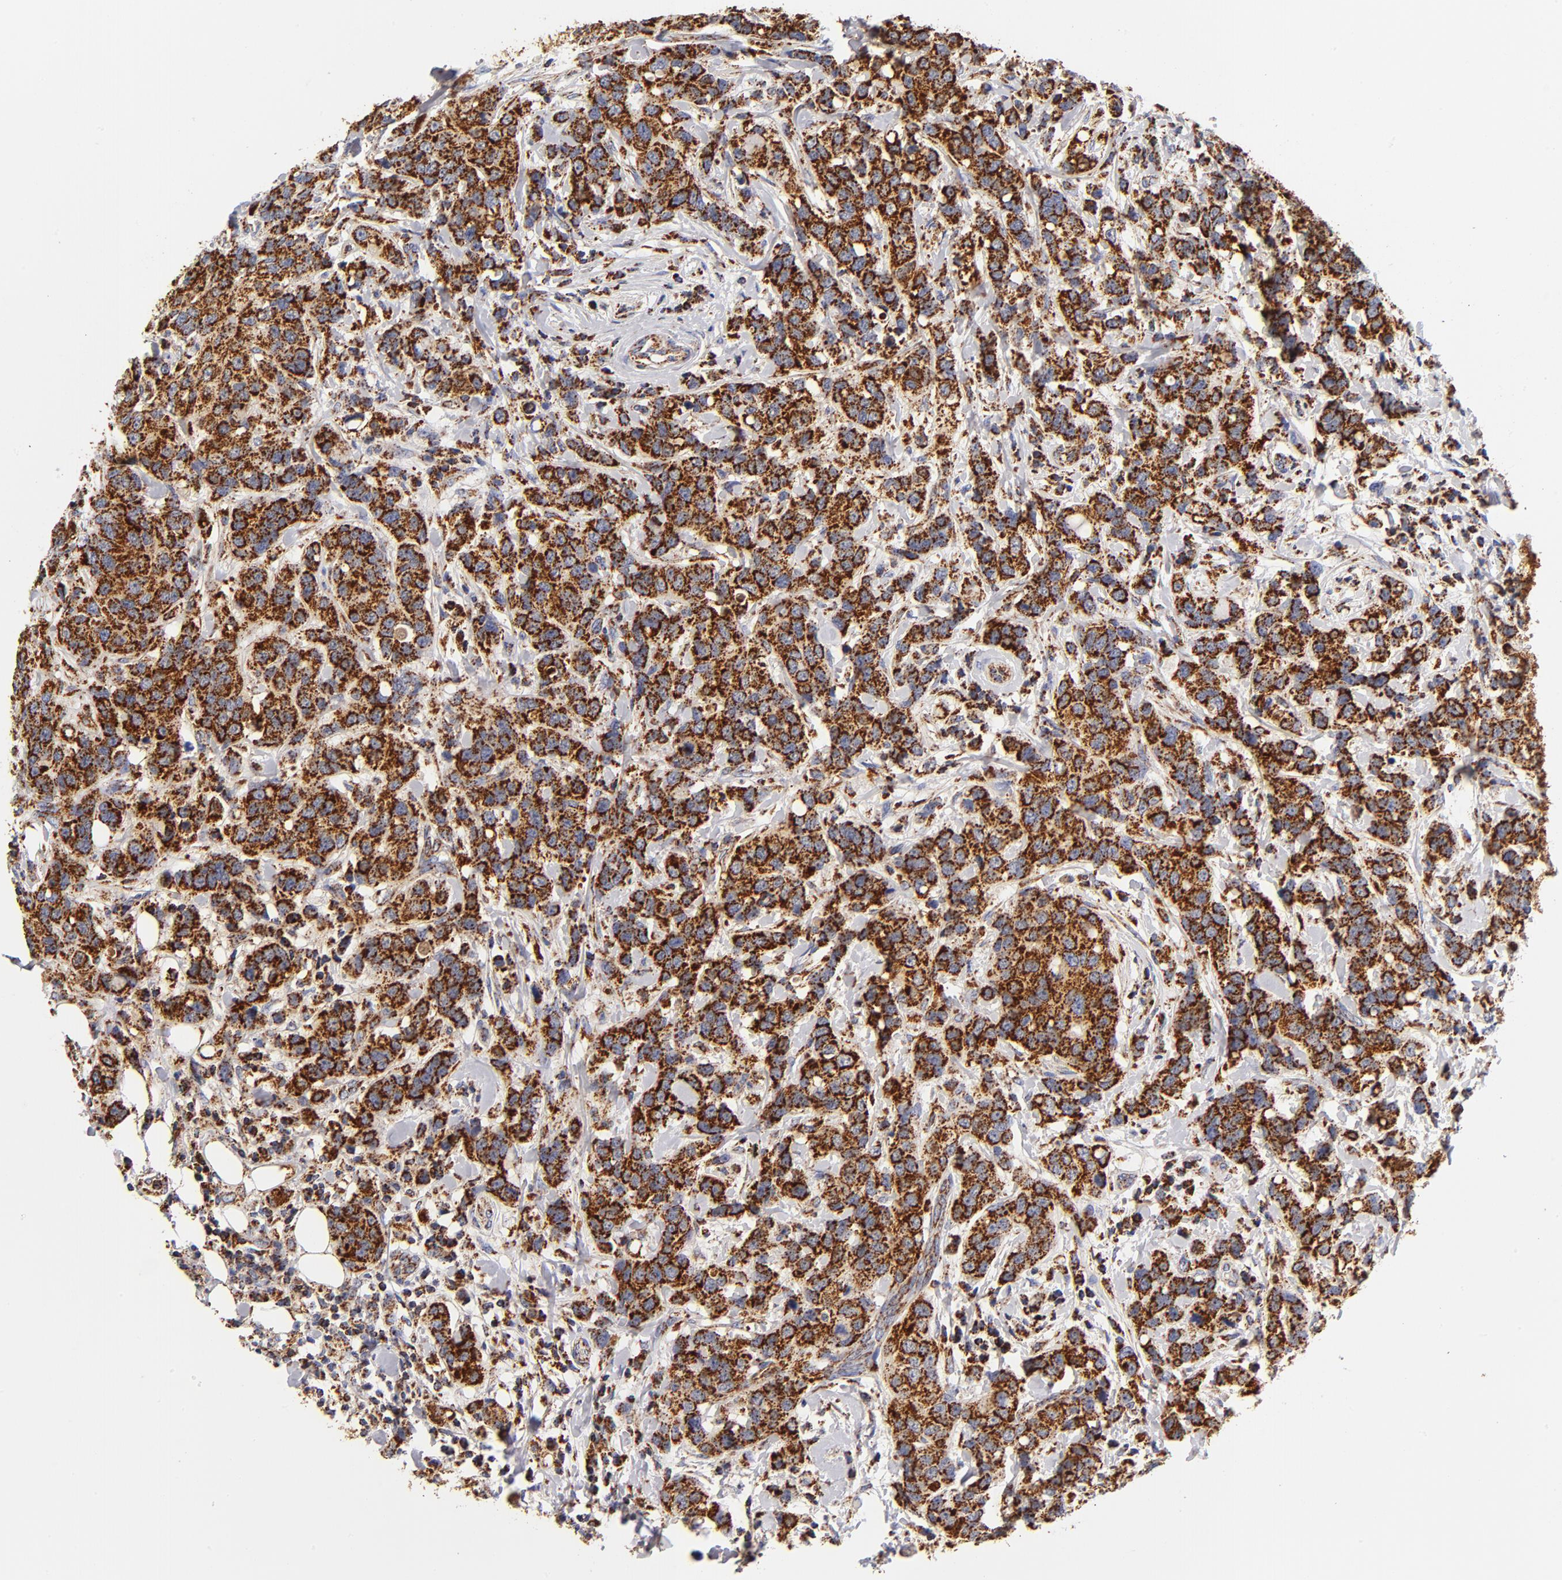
{"staining": {"intensity": "strong", "quantity": ">75%", "location": "cytoplasmic/membranous"}, "tissue": "breast cancer", "cell_type": "Tumor cells", "image_type": "cancer", "snomed": [{"axis": "morphology", "description": "Duct carcinoma"}, {"axis": "topography", "description": "Breast"}], "caption": "Invasive ductal carcinoma (breast) stained with a brown dye displays strong cytoplasmic/membranous positive expression in approximately >75% of tumor cells.", "gene": "ECHS1", "patient": {"sex": "female", "age": 27}}